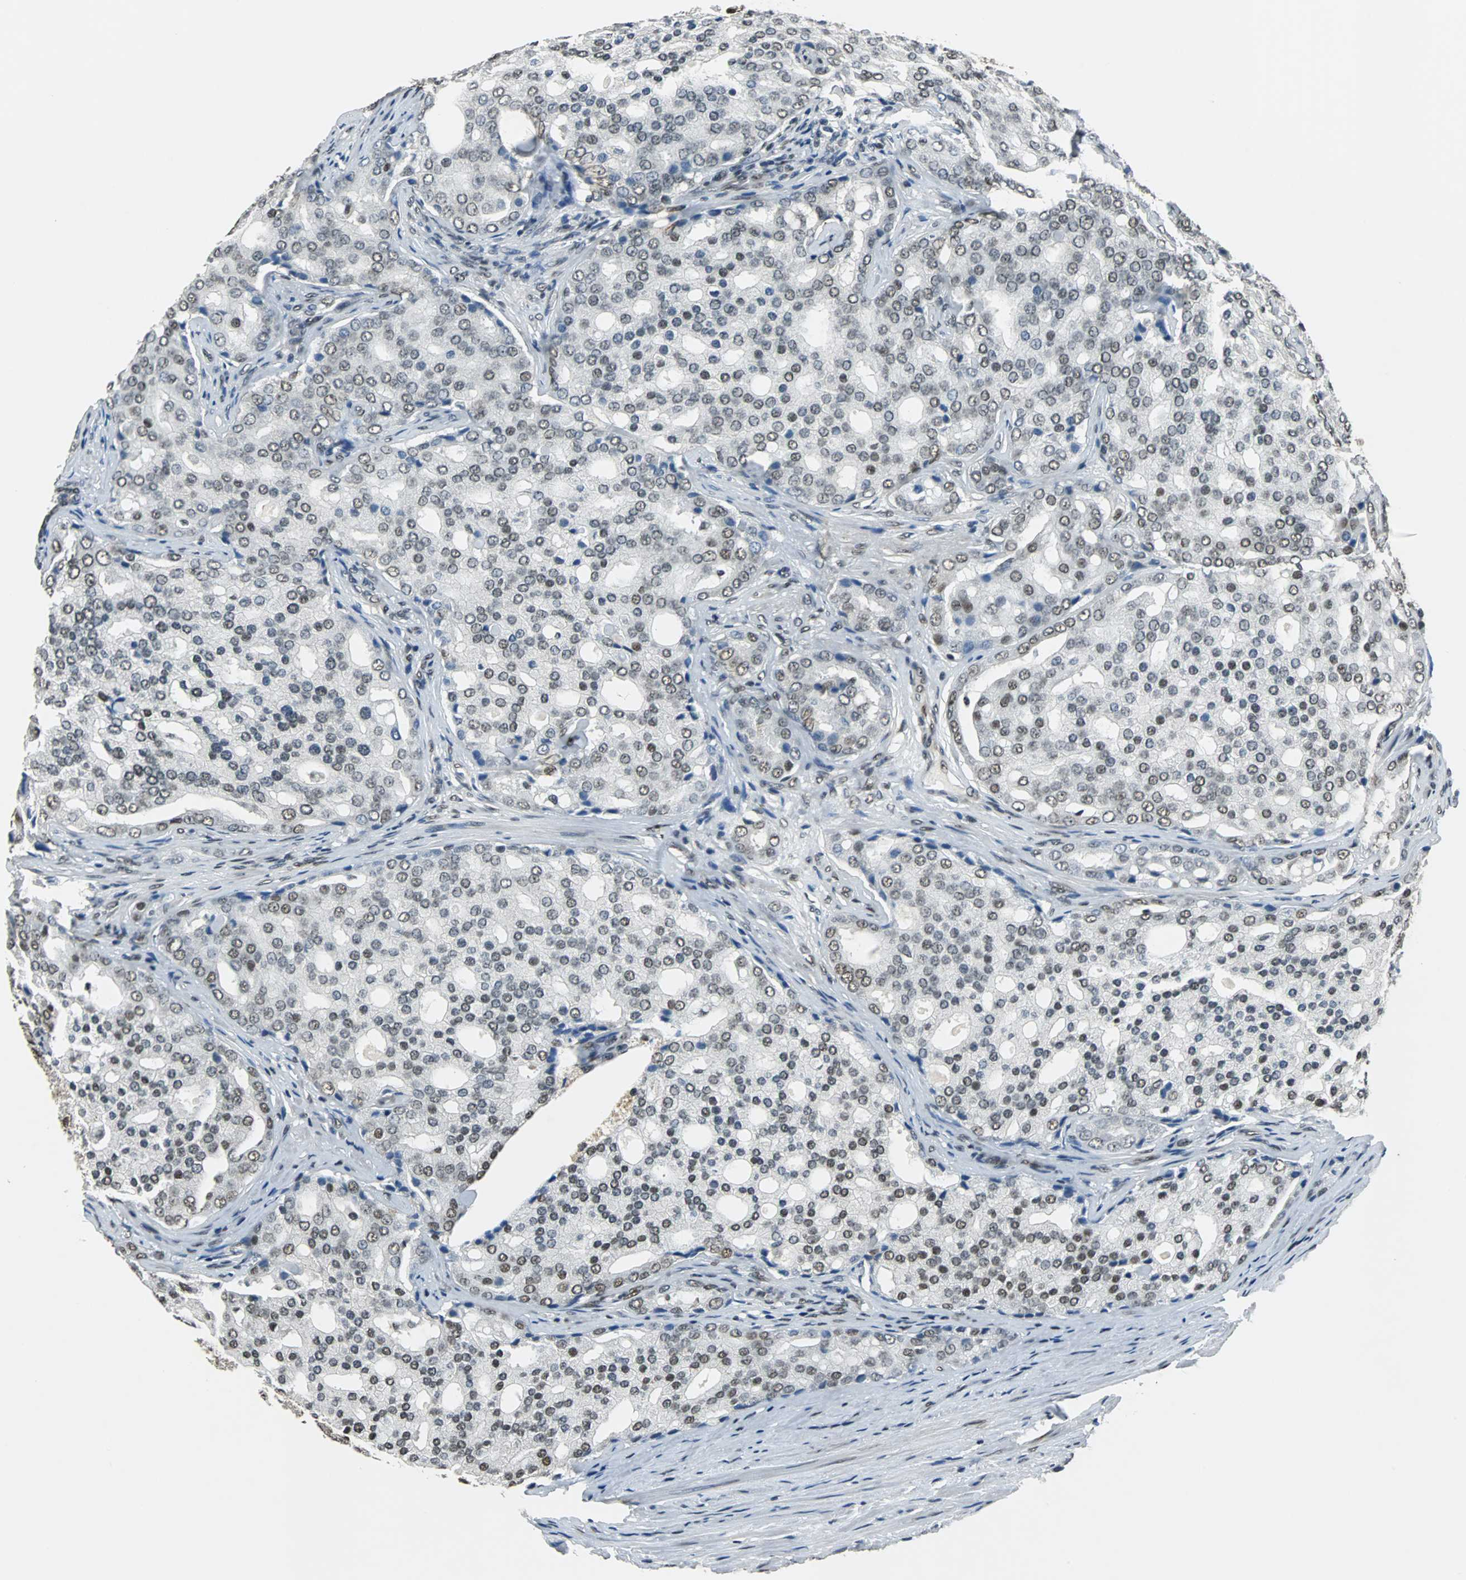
{"staining": {"intensity": "moderate", "quantity": "<25%", "location": "nuclear"}, "tissue": "prostate cancer", "cell_type": "Tumor cells", "image_type": "cancer", "snomed": [{"axis": "morphology", "description": "Adenocarcinoma, High grade"}, {"axis": "topography", "description": "Prostate"}], "caption": "Tumor cells demonstrate low levels of moderate nuclear positivity in about <25% of cells in prostate cancer (high-grade adenocarcinoma).", "gene": "RBM14", "patient": {"sex": "male", "age": 64}}